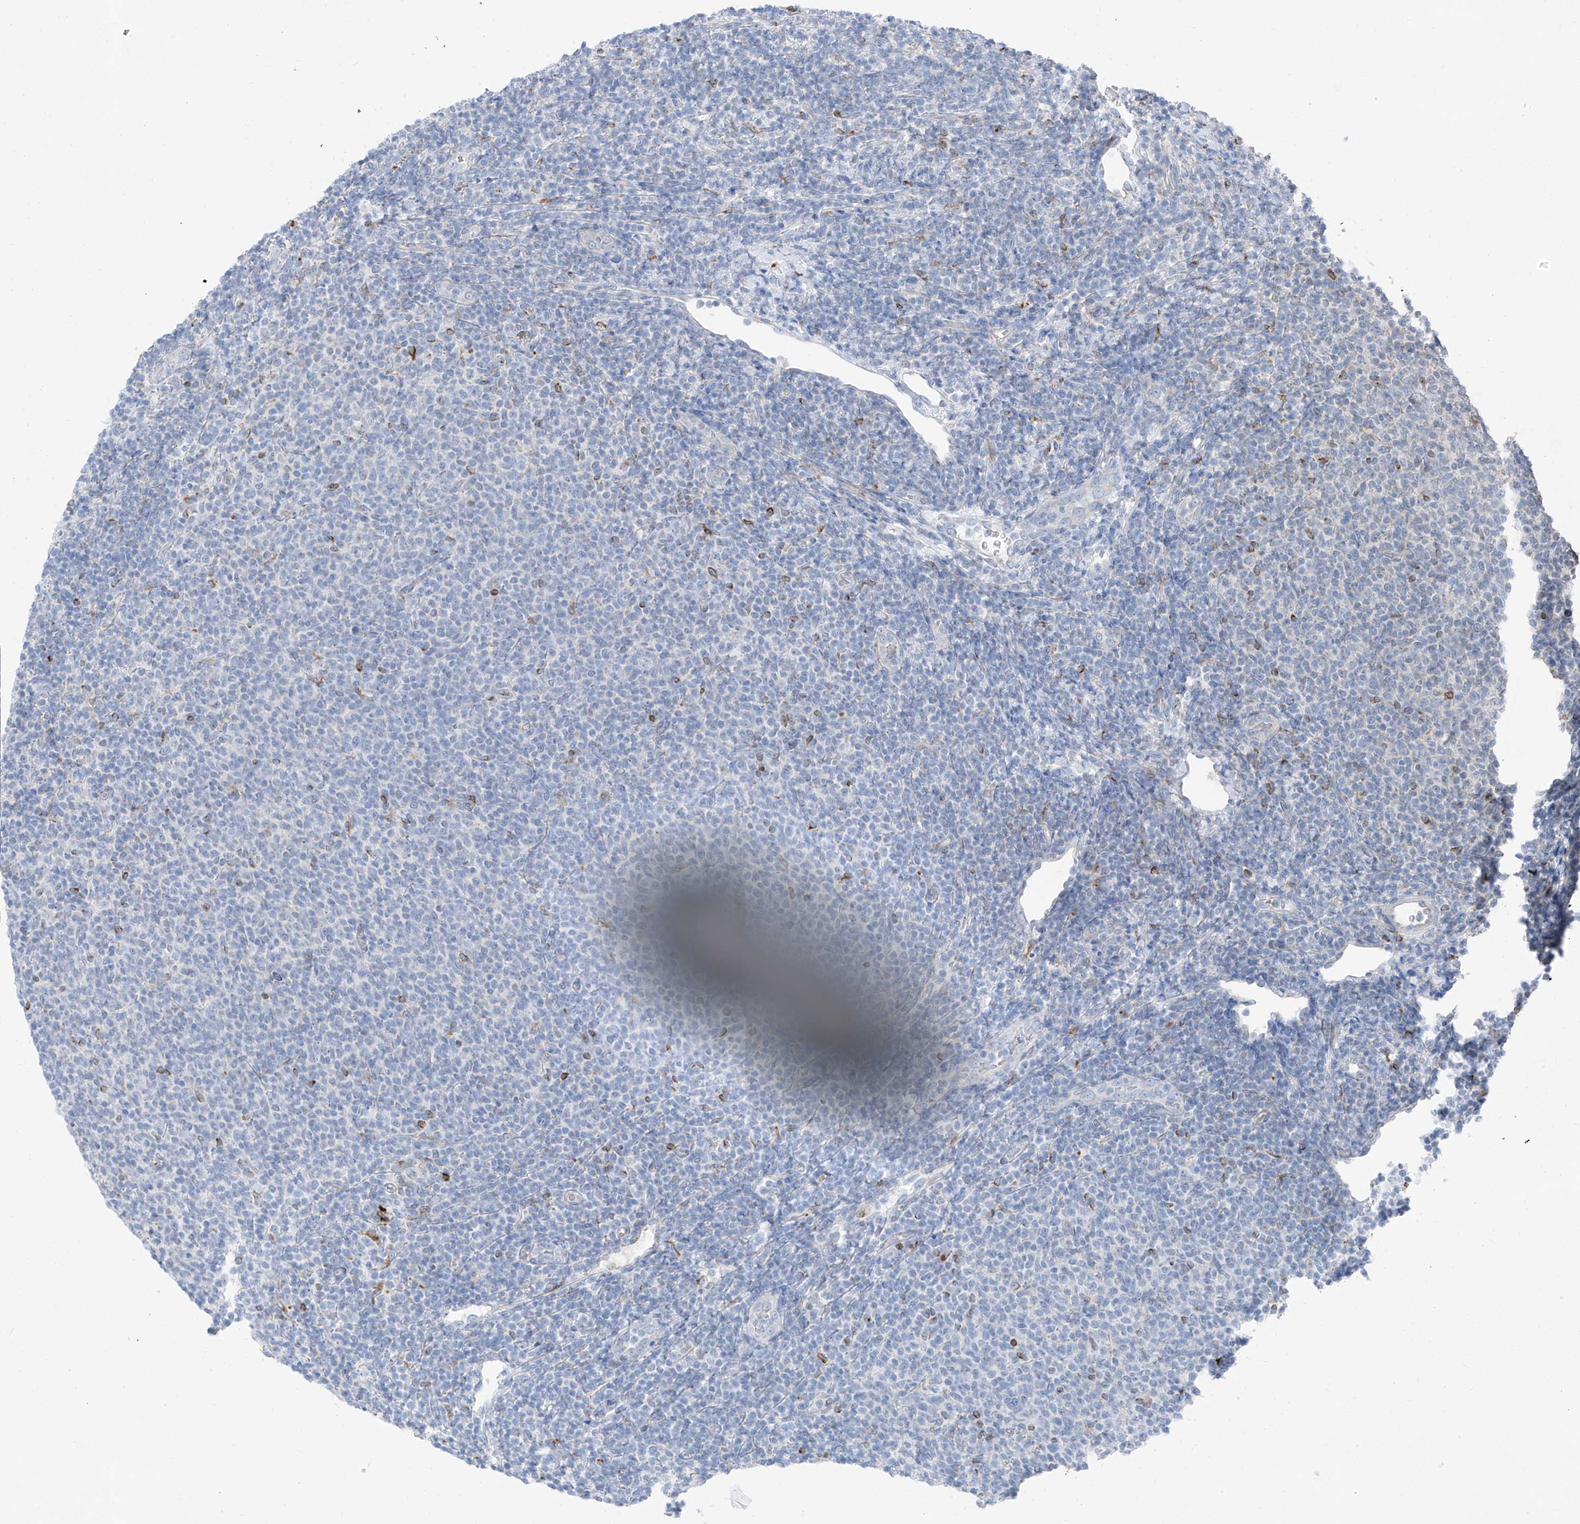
{"staining": {"intensity": "negative", "quantity": "none", "location": "none"}, "tissue": "lymphoma", "cell_type": "Tumor cells", "image_type": "cancer", "snomed": [{"axis": "morphology", "description": "Malignant lymphoma, non-Hodgkin's type, Low grade"}, {"axis": "topography", "description": "Lymph node"}], "caption": "This is an IHC photomicrograph of human low-grade malignant lymphoma, non-Hodgkin's type. There is no staining in tumor cells.", "gene": "GPR137C", "patient": {"sex": "male", "age": 66}}